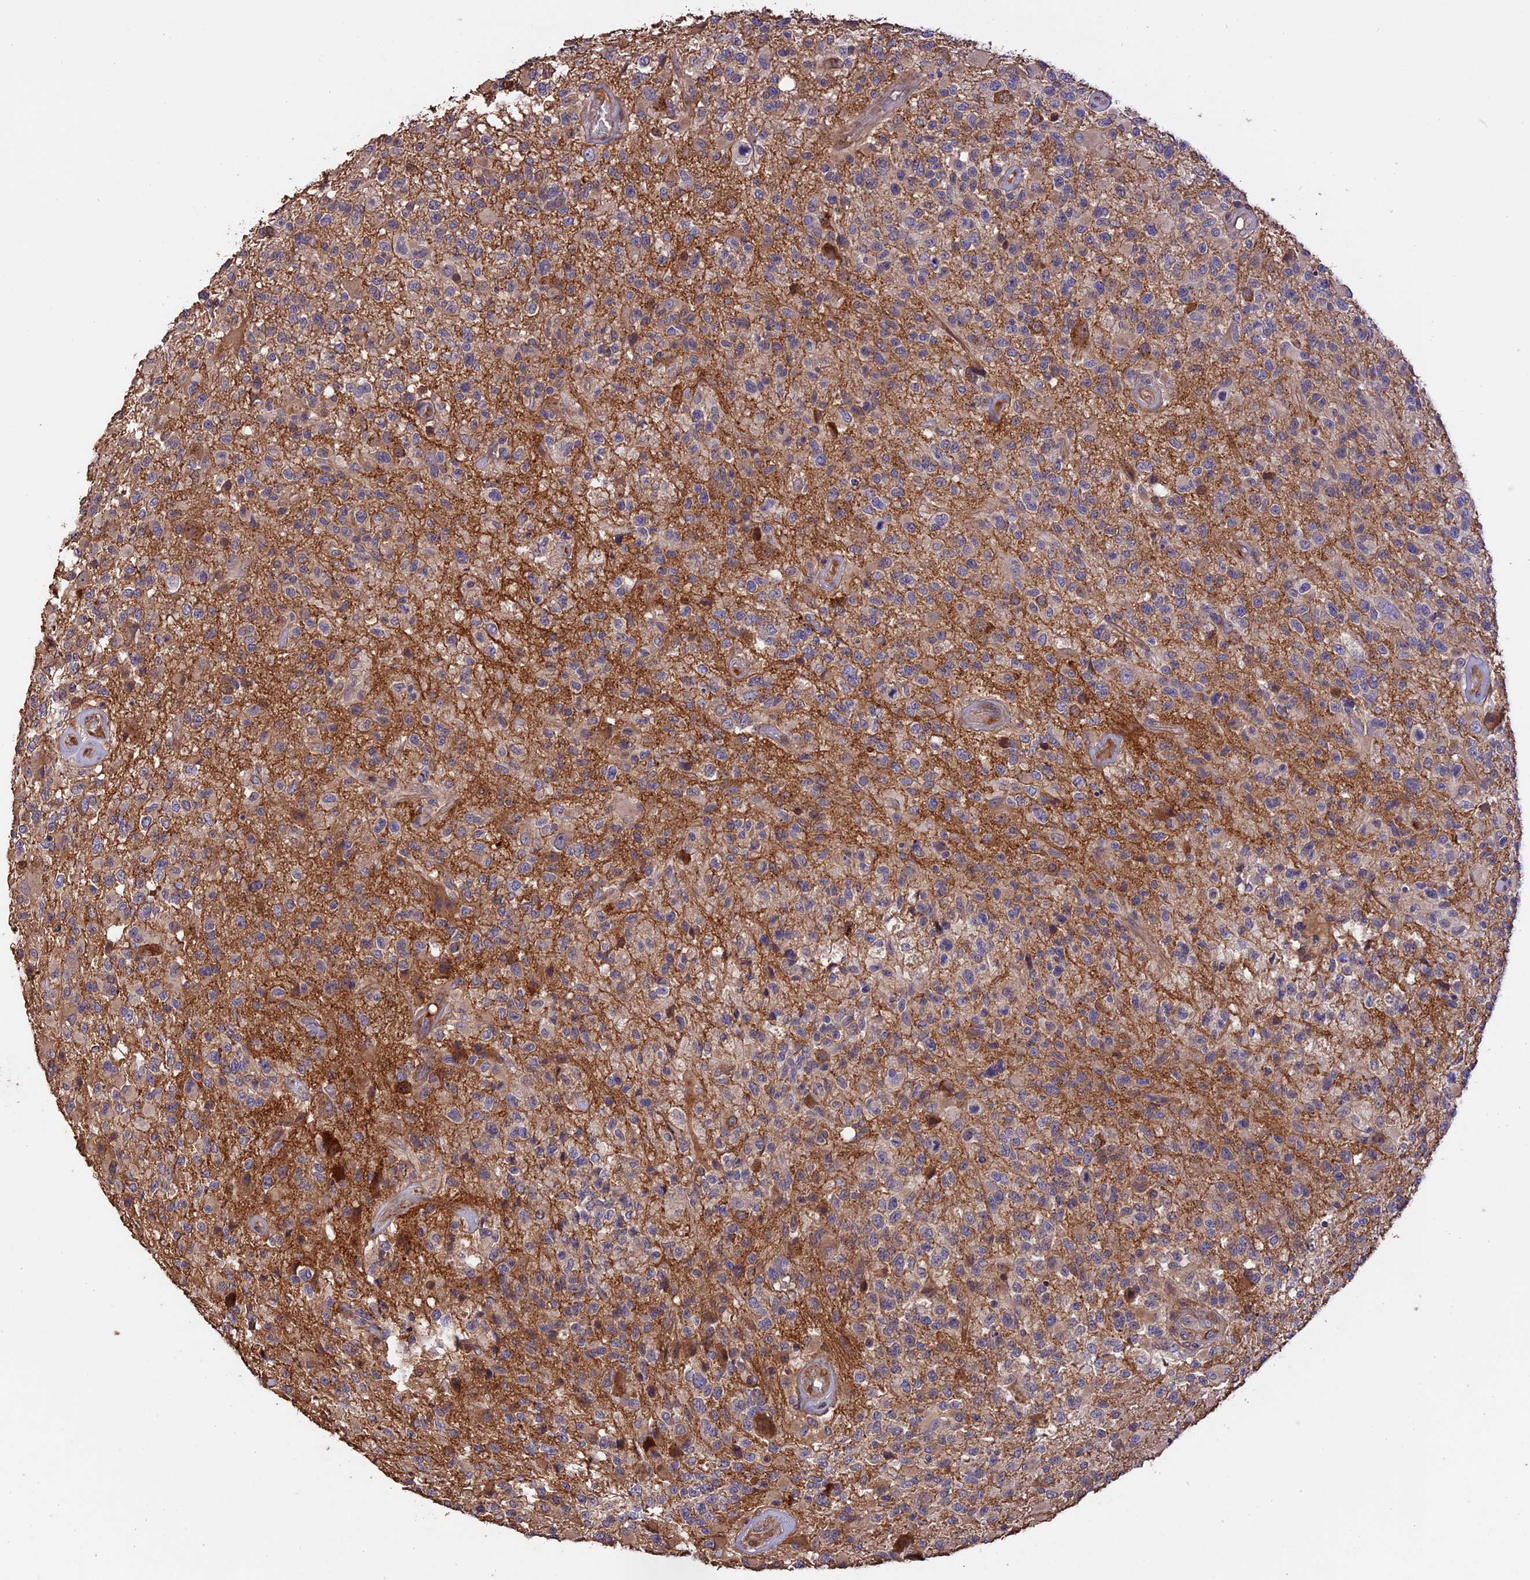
{"staining": {"intensity": "negative", "quantity": "none", "location": "none"}, "tissue": "glioma", "cell_type": "Tumor cells", "image_type": "cancer", "snomed": [{"axis": "morphology", "description": "Glioma, malignant, High grade"}, {"axis": "morphology", "description": "Glioblastoma, NOS"}, {"axis": "topography", "description": "Brain"}], "caption": "Protein analysis of glioma reveals no significant staining in tumor cells.", "gene": "RASAL1", "patient": {"sex": "male", "age": 60}}